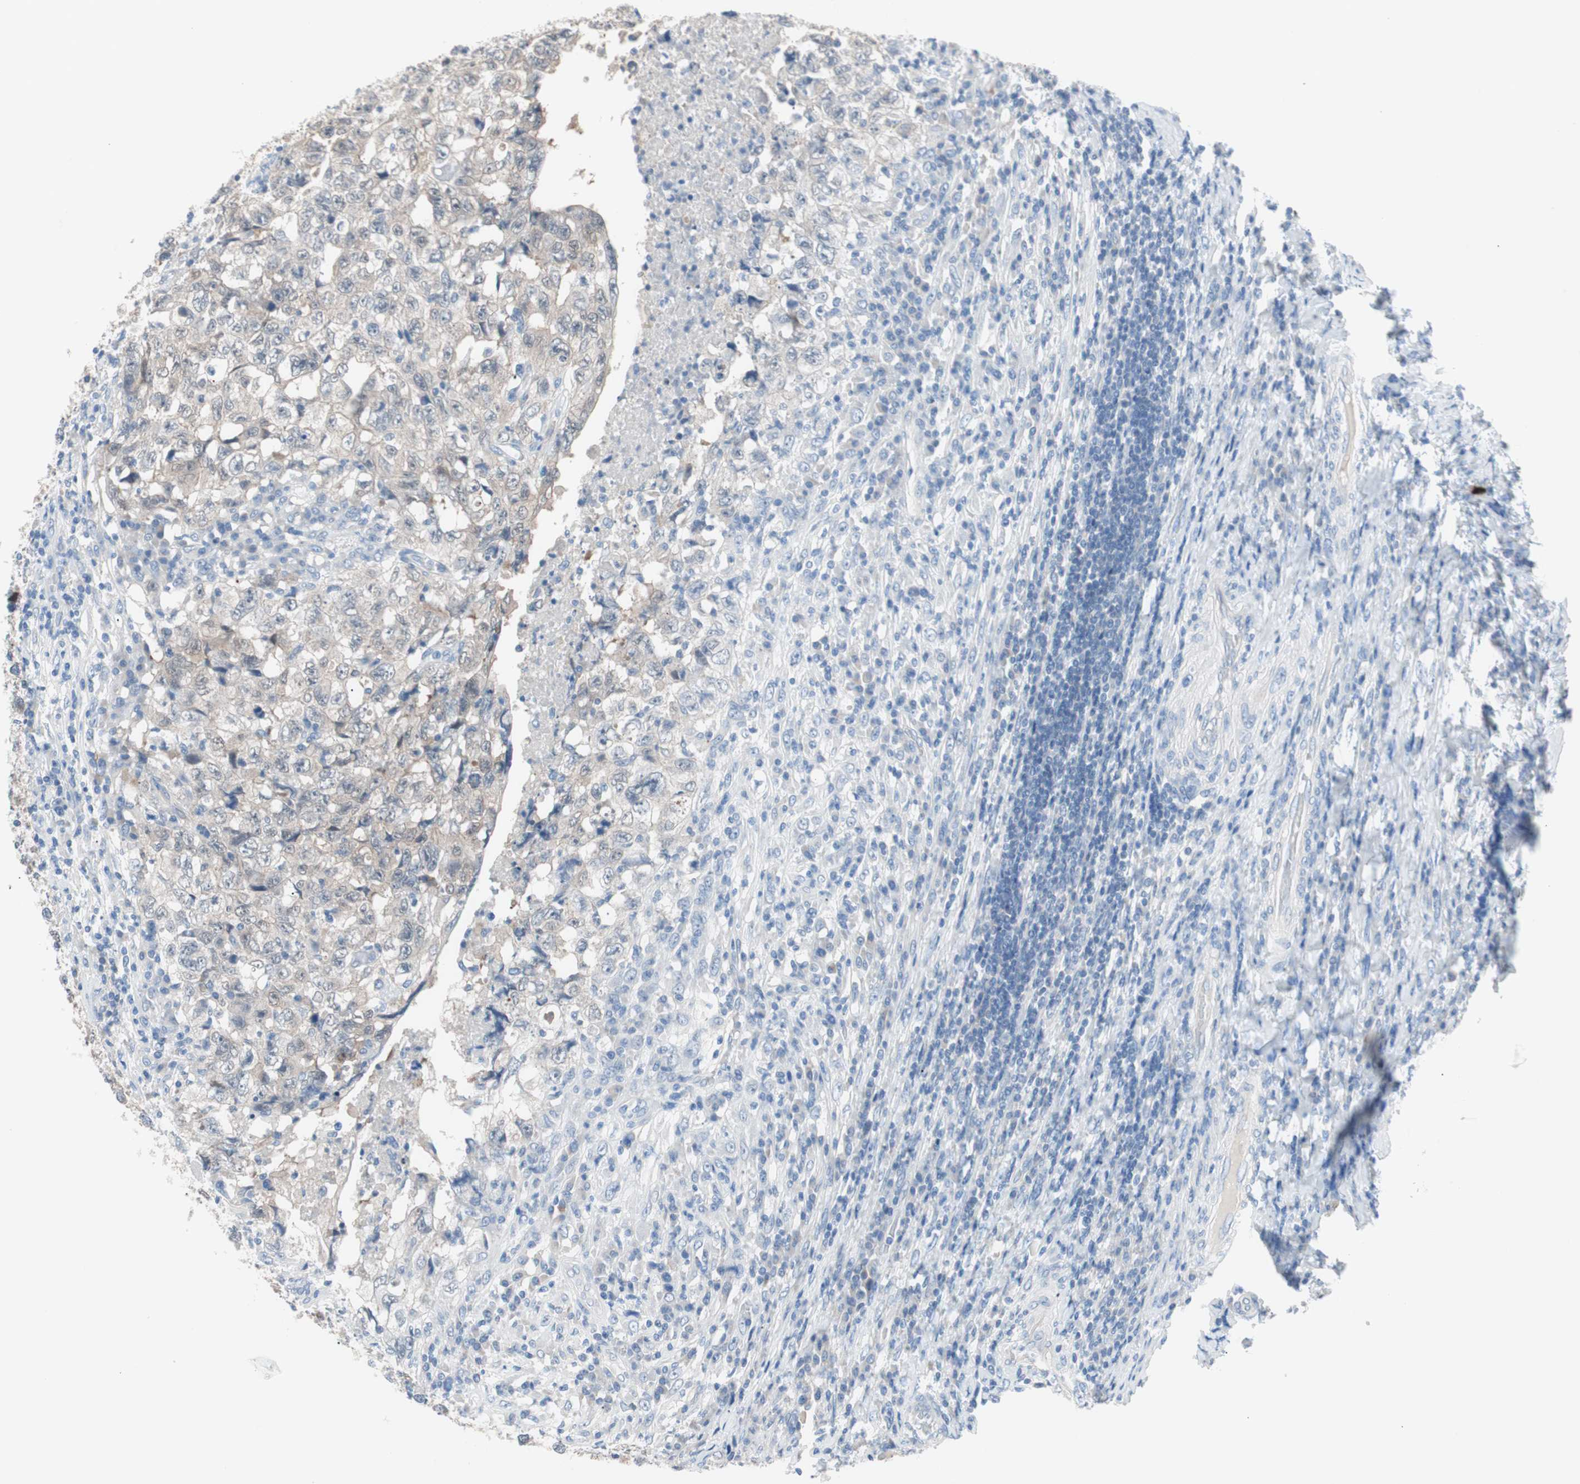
{"staining": {"intensity": "weak", "quantity": "25%-75%", "location": "cytoplasmic/membranous"}, "tissue": "testis cancer", "cell_type": "Tumor cells", "image_type": "cancer", "snomed": [{"axis": "morphology", "description": "Necrosis, NOS"}, {"axis": "morphology", "description": "Carcinoma, Embryonal, NOS"}, {"axis": "topography", "description": "Testis"}], "caption": "Human testis embryonal carcinoma stained with a brown dye displays weak cytoplasmic/membranous positive staining in approximately 25%-75% of tumor cells.", "gene": "VIL1", "patient": {"sex": "male", "age": 19}}